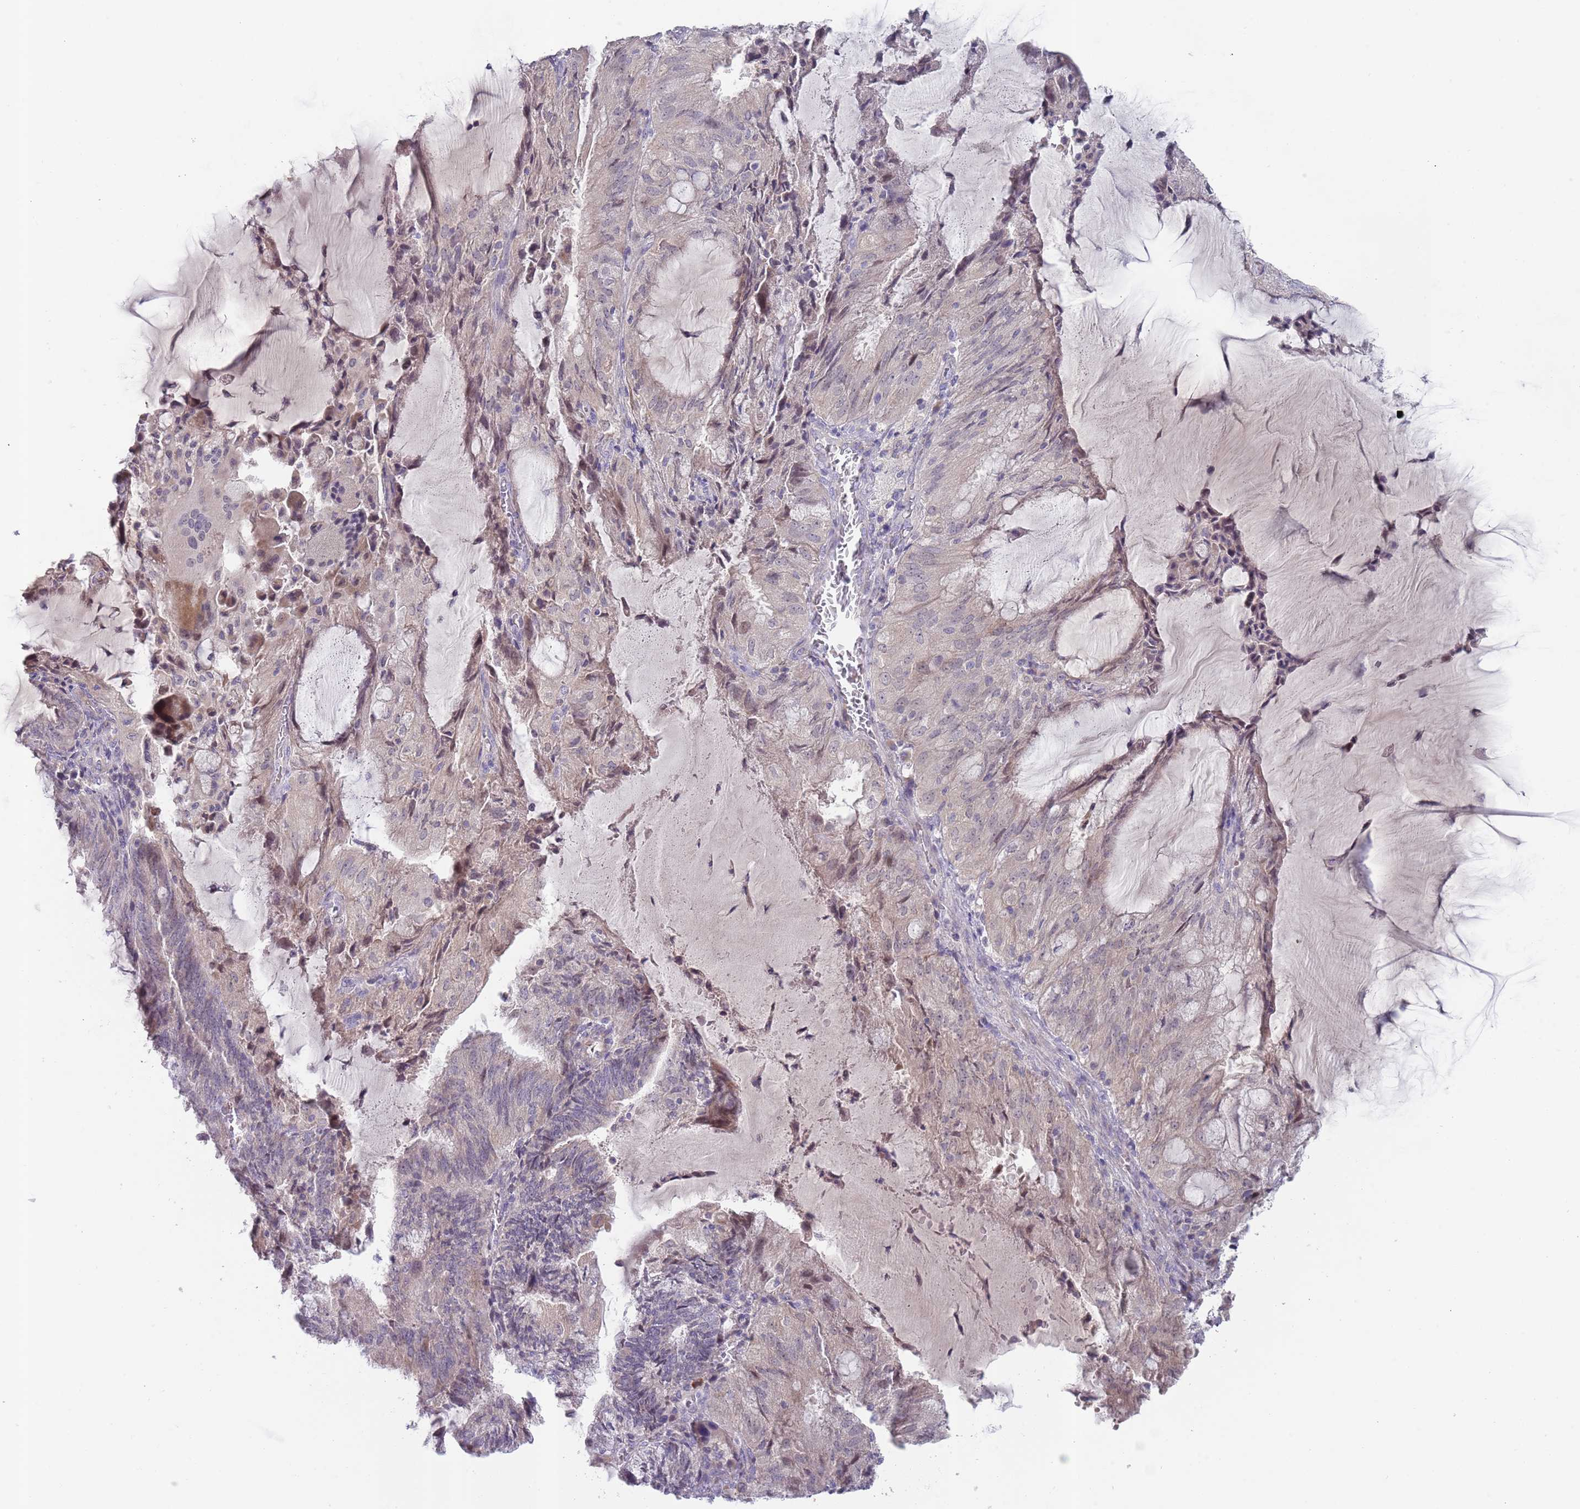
{"staining": {"intensity": "negative", "quantity": "none", "location": "none"}, "tissue": "endometrial cancer", "cell_type": "Tumor cells", "image_type": "cancer", "snomed": [{"axis": "morphology", "description": "Adenocarcinoma, NOS"}, {"axis": "topography", "description": "Endometrium"}], "caption": "Immunohistochemistry (IHC) photomicrograph of neoplastic tissue: human endometrial cancer (adenocarcinoma) stained with DAB (3,3'-diaminobenzidine) reveals no significant protein positivity in tumor cells. (DAB immunohistochemistry visualized using brightfield microscopy, high magnification).", "gene": "PRAC1", "patient": {"sex": "female", "age": 81}}